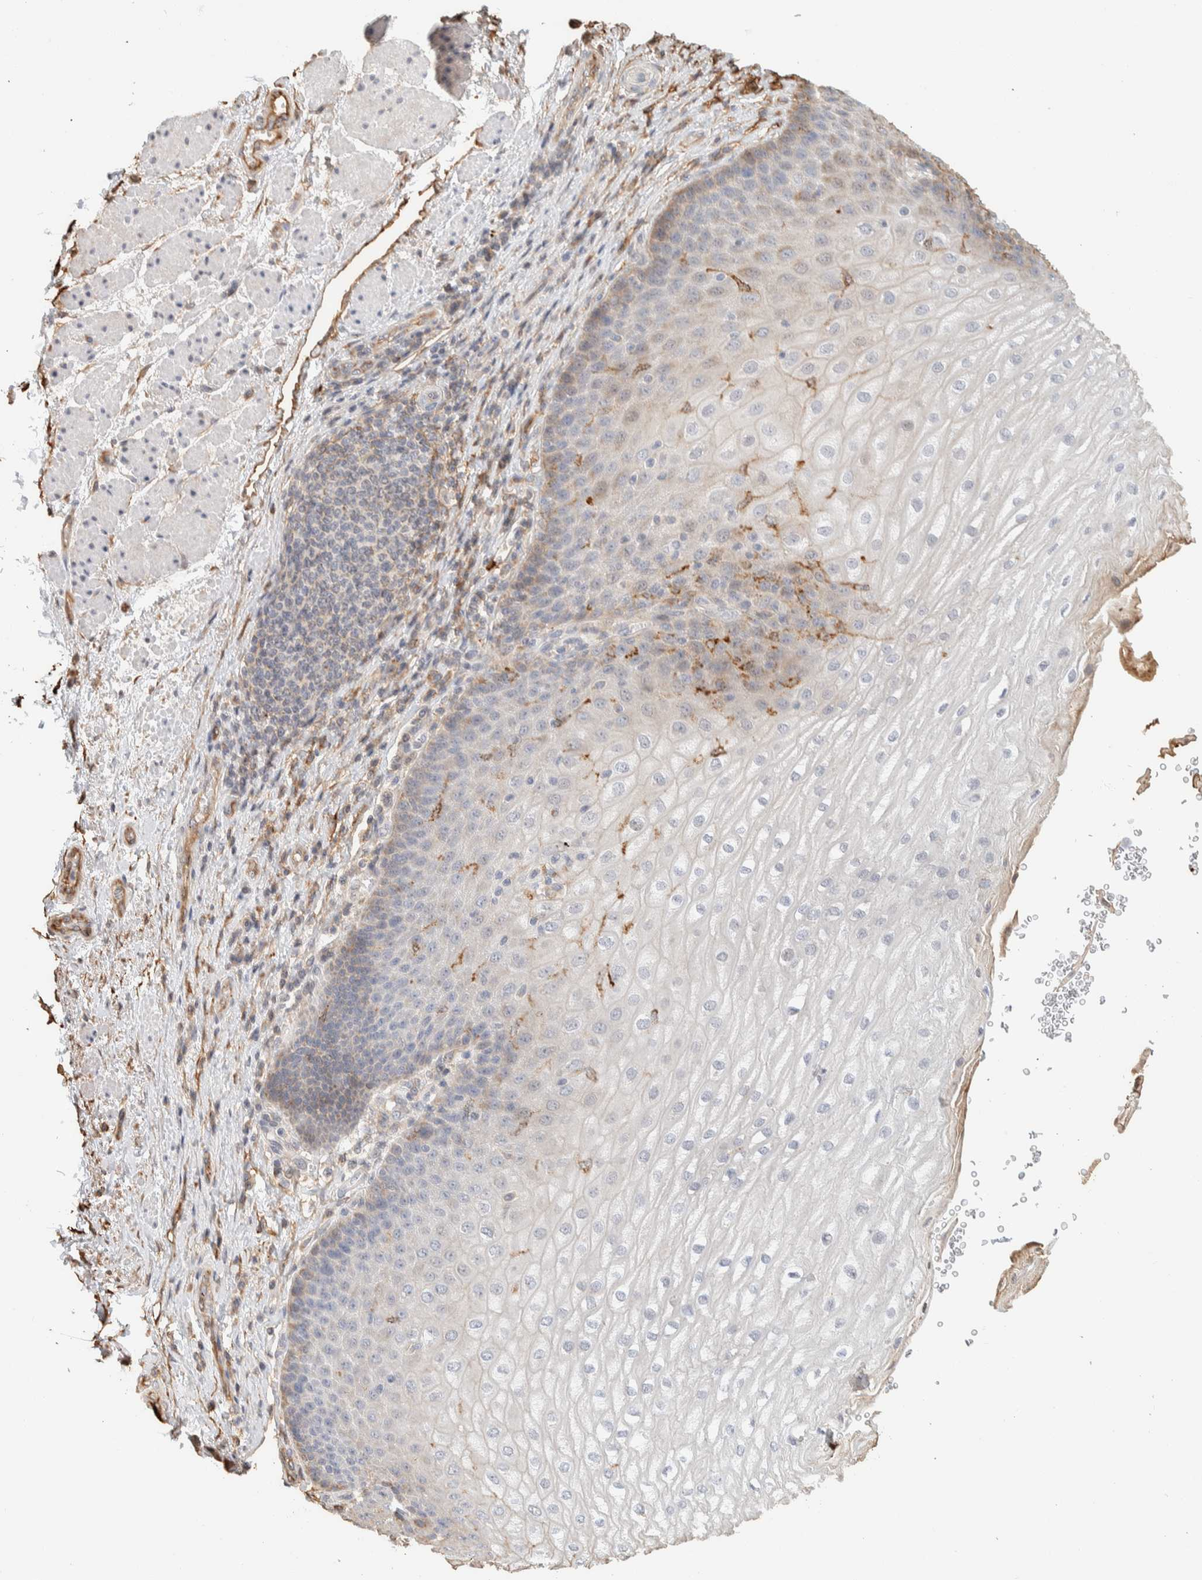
{"staining": {"intensity": "moderate", "quantity": "<25%", "location": "cytoplasmic/membranous"}, "tissue": "esophagus", "cell_type": "Squamous epithelial cells", "image_type": "normal", "snomed": [{"axis": "morphology", "description": "Normal tissue, NOS"}, {"axis": "topography", "description": "Esophagus"}], "caption": "Human esophagus stained with a protein marker demonstrates moderate staining in squamous epithelial cells.", "gene": "KIF9", "patient": {"sex": "male", "age": 54}}